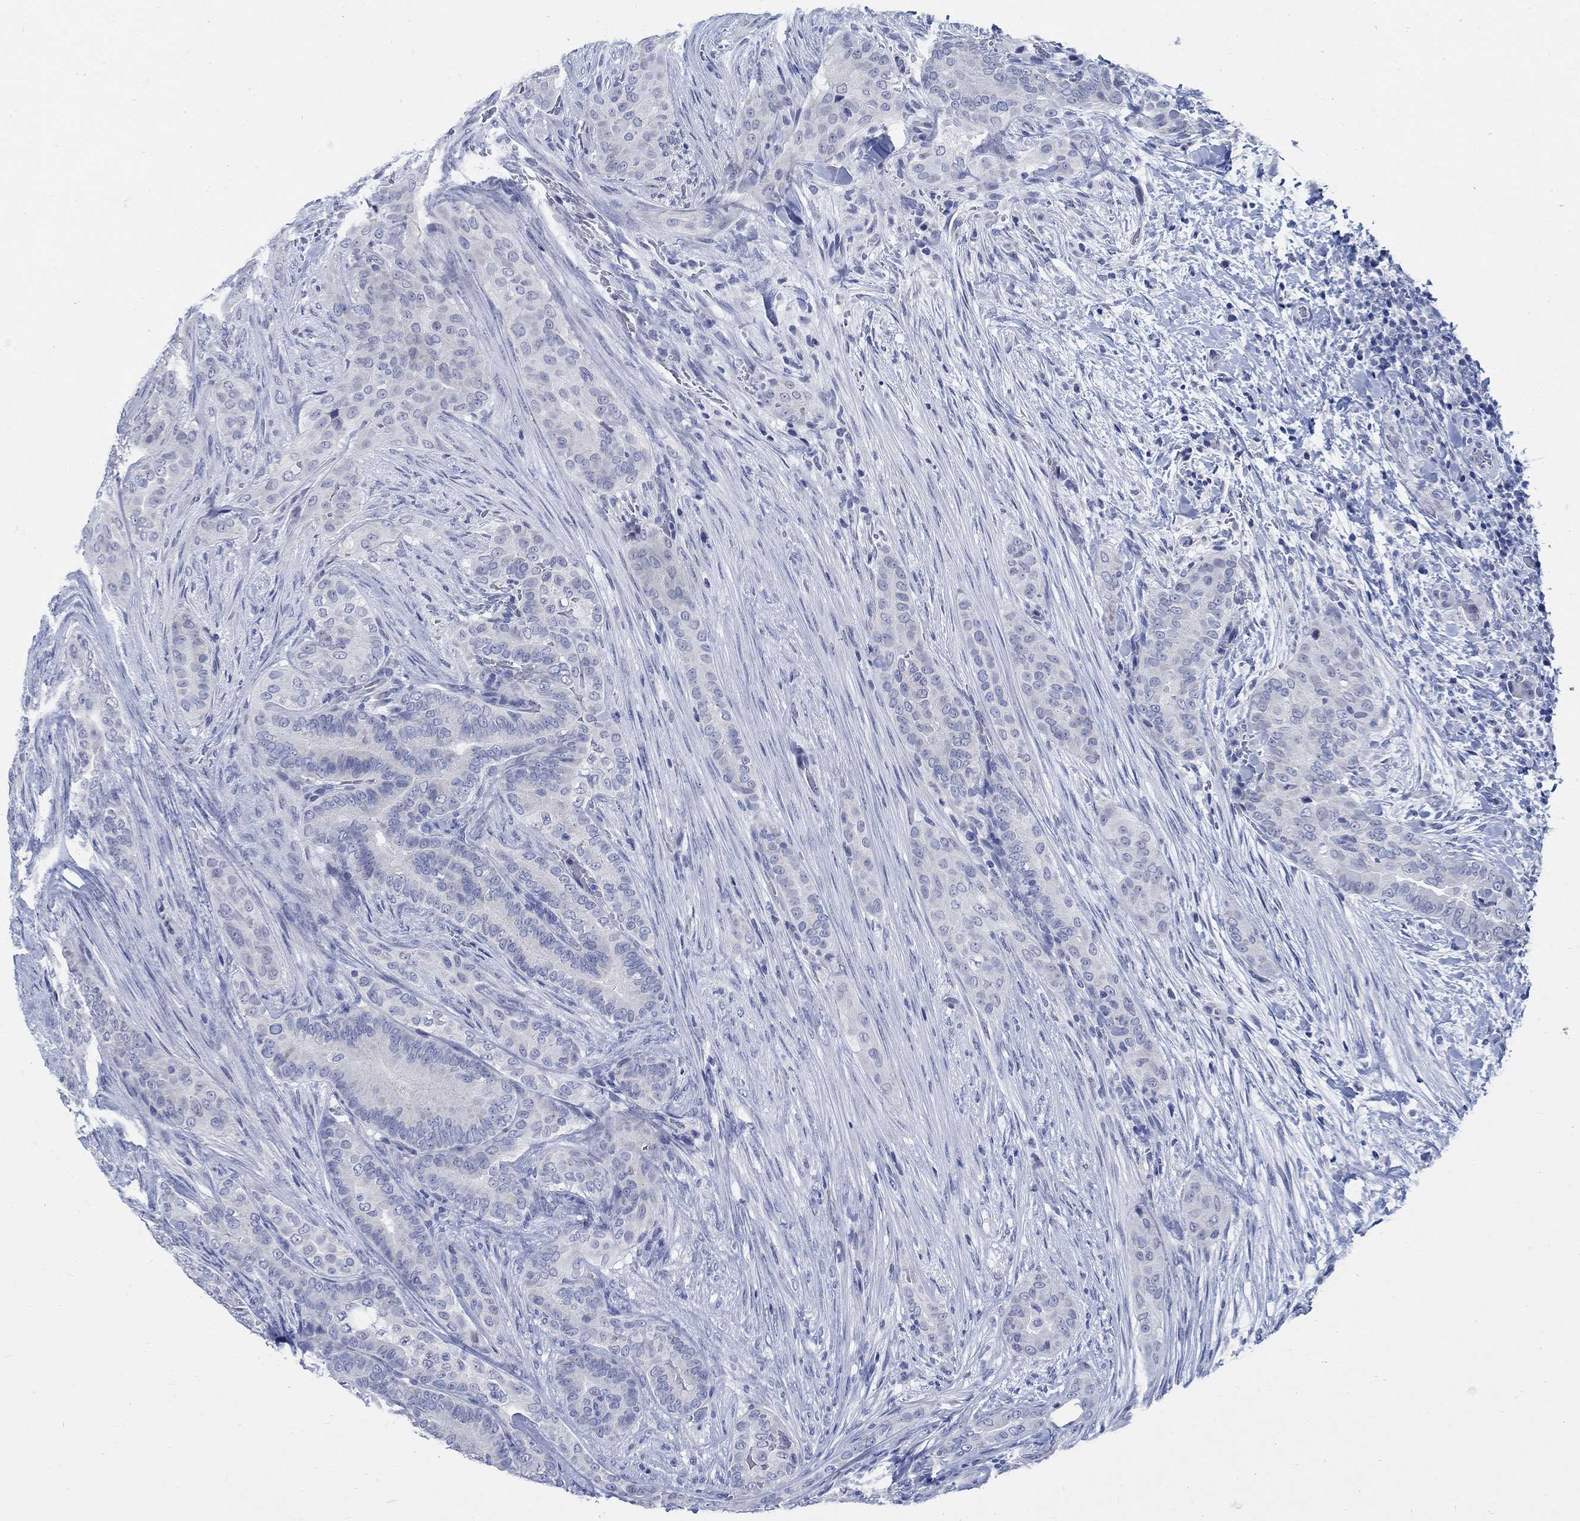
{"staining": {"intensity": "negative", "quantity": "none", "location": "none"}, "tissue": "thyroid cancer", "cell_type": "Tumor cells", "image_type": "cancer", "snomed": [{"axis": "morphology", "description": "Papillary adenocarcinoma, NOS"}, {"axis": "topography", "description": "Thyroid gland"}], "caption": "Protein analysis of thyroid cancer (papillary adenocarcinoma) demonstrates no significant staining in tumor cells. (Stains: DAB immunohistochemistry with hematoxylin counter stain, Microscopy: brightfield microscopy at high magnification).", "gene": "CAMK2N1", "patient": {"sex": "male", "age": 61}}